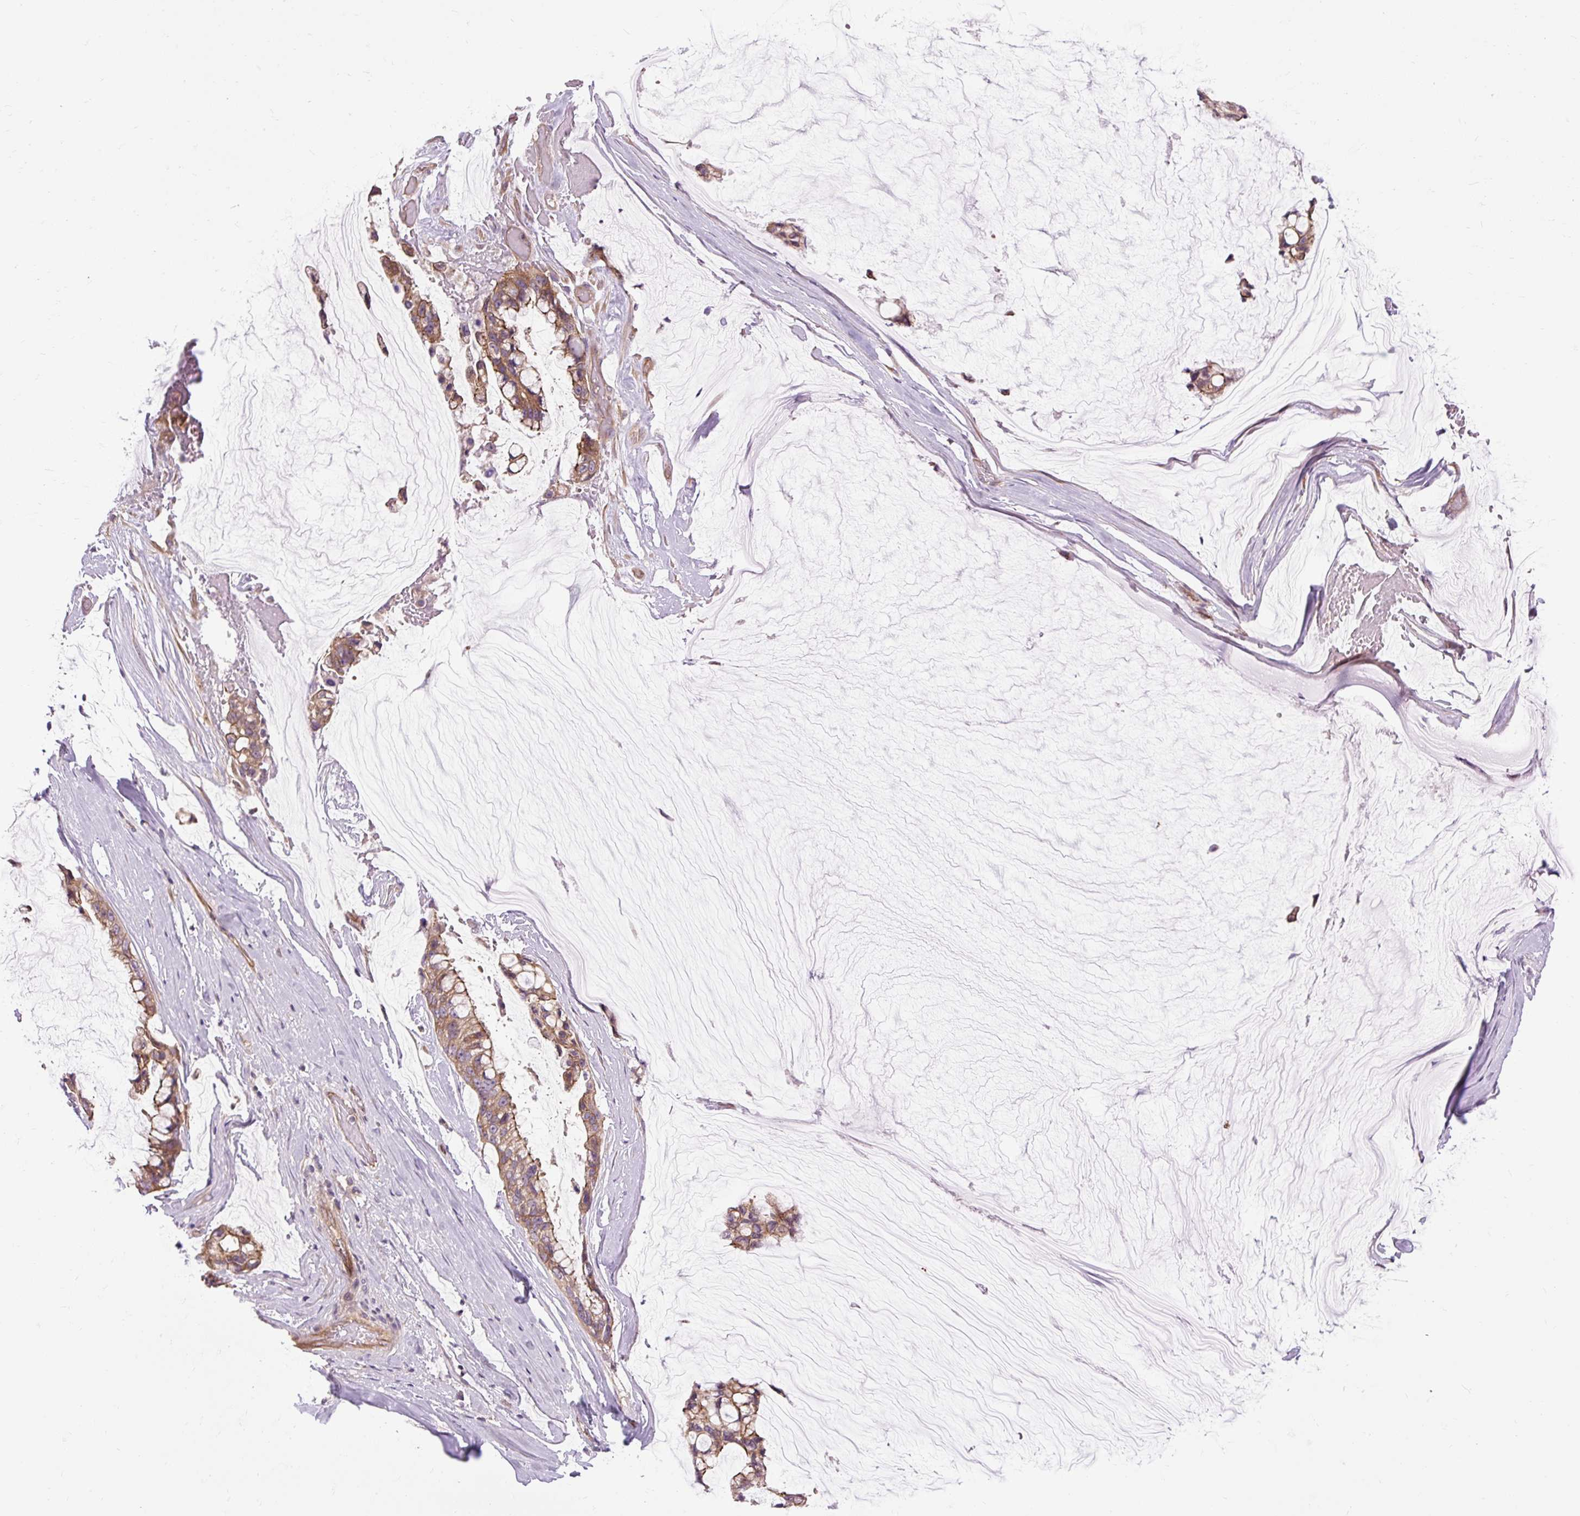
{"staining": {"intensity": "moderate", "quantity": ">75%", "location": "cytoplasmic/membranous"}, "tissue": "ovarian cancer", "cell_type": "Tumor cells", "image_type": "cancer", "snomed": [{"axis": "morphology", "description": "Cystadenocarcinoma, mucinous, NOS"}, {"axis": "topography", "description": "Ovary"}], "caption": "Human mucinous cystadenocarcinoma (ovarian) stained with a brown dye exhibits moderate cytoplasmic/membranous positive expression in approximately >75% of tumor cells.", "gene": "CCDC93", "patient": {"sex": "female", "age": 39}}